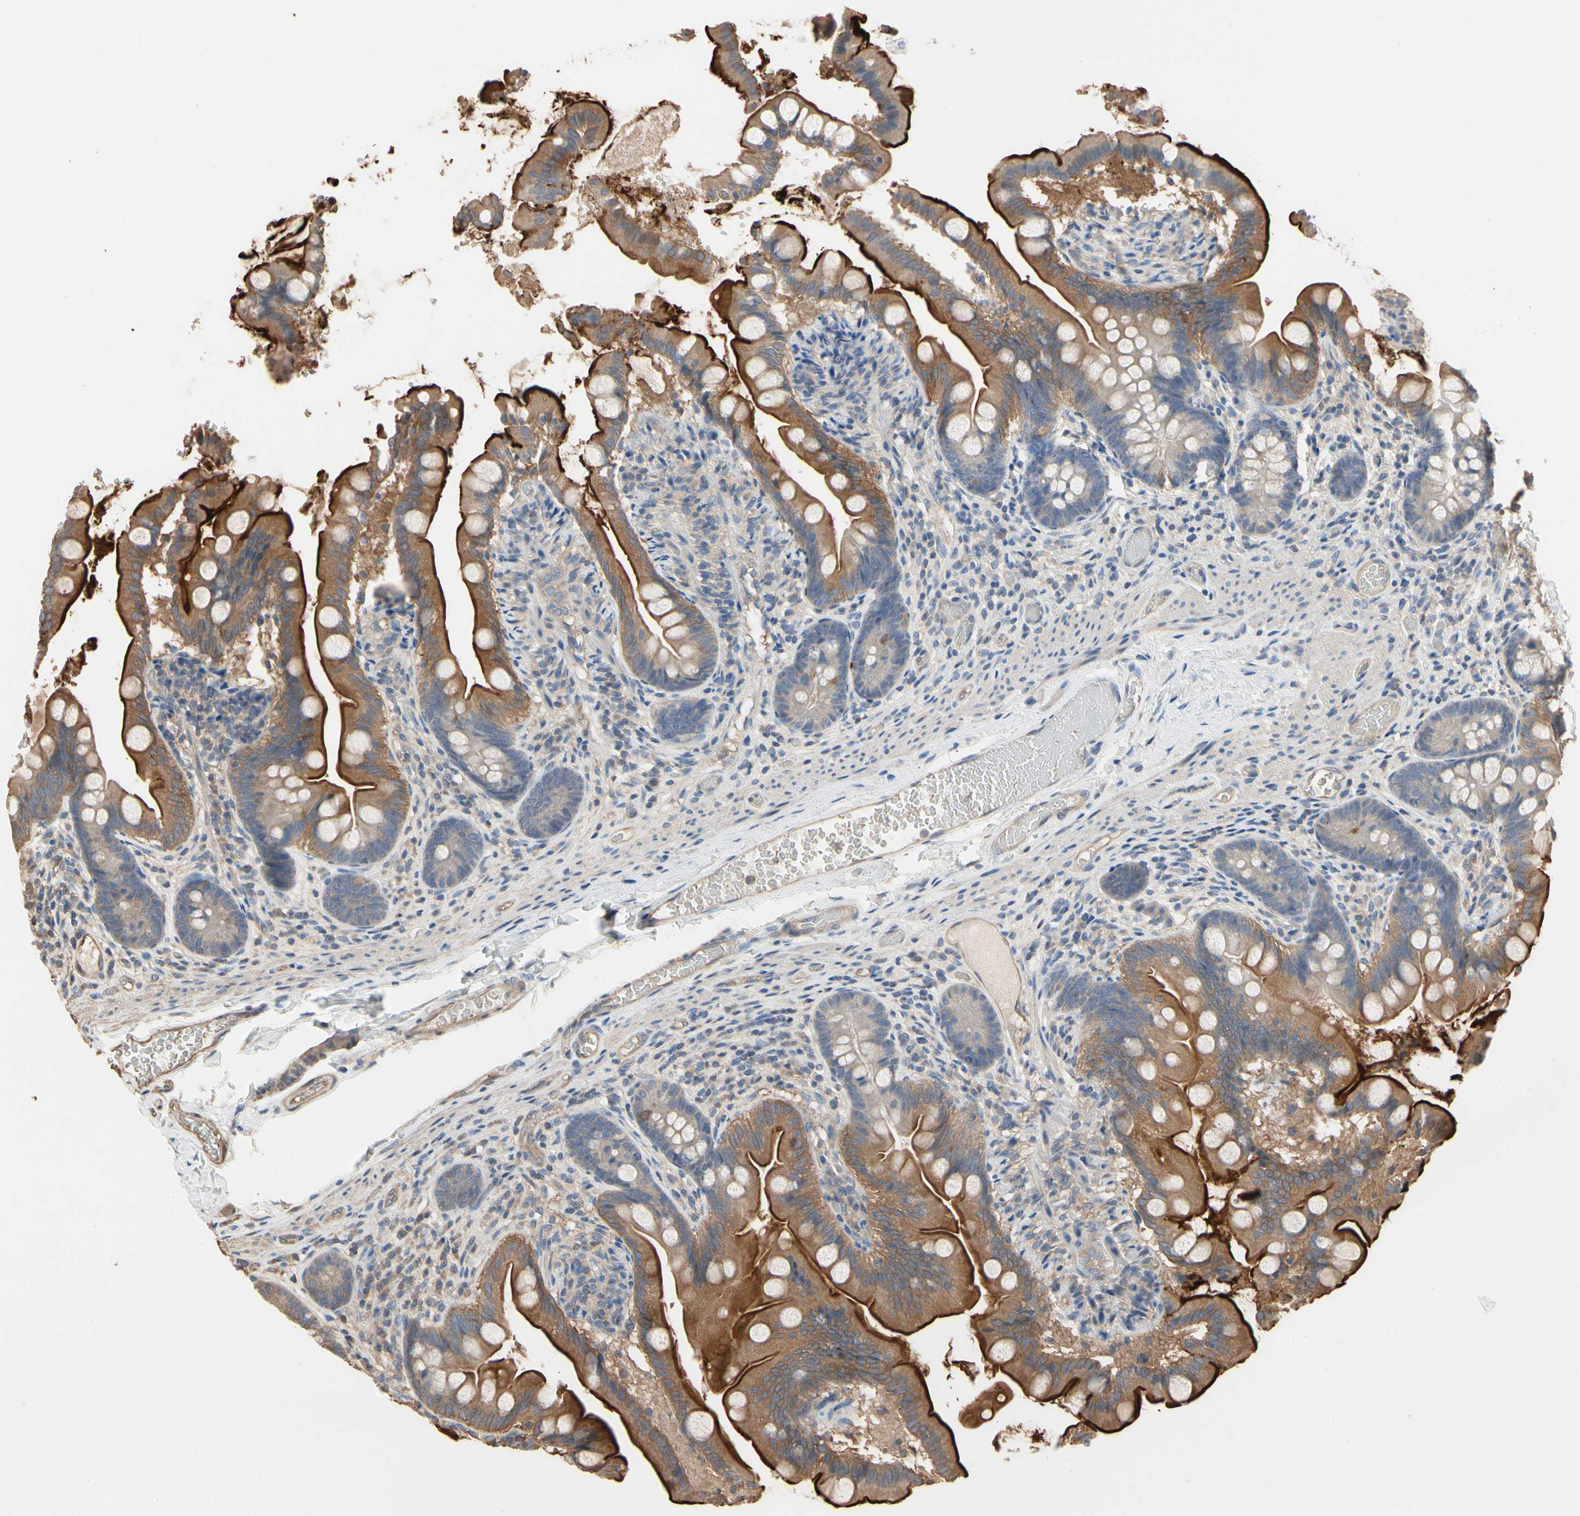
{"staining": {"intensity": "strong", "quantity": ">75%", "location": "cytoplasmic/membranous"}, "tissue": "small intestine", "cell_type": "Glandular cells", "image_type": "normal", "snomed": [{"axis": "morphology", "description": "Normal tissue, NOS"}, {"axis": "topography", "description": "Small intestine"}], "caption": "Immunohistochemistry (IHC) micrograph of normal small intestine: human small intestine stained using immunohistochemistry shows high levels of strong protein expression localized specifically in the cytoplasmic/membranous of glandular cells, appearing as a cytoplasmic/membranous brown color.", "gene": "PDZK1", "patient": {"sex": "female", "age": 56}}